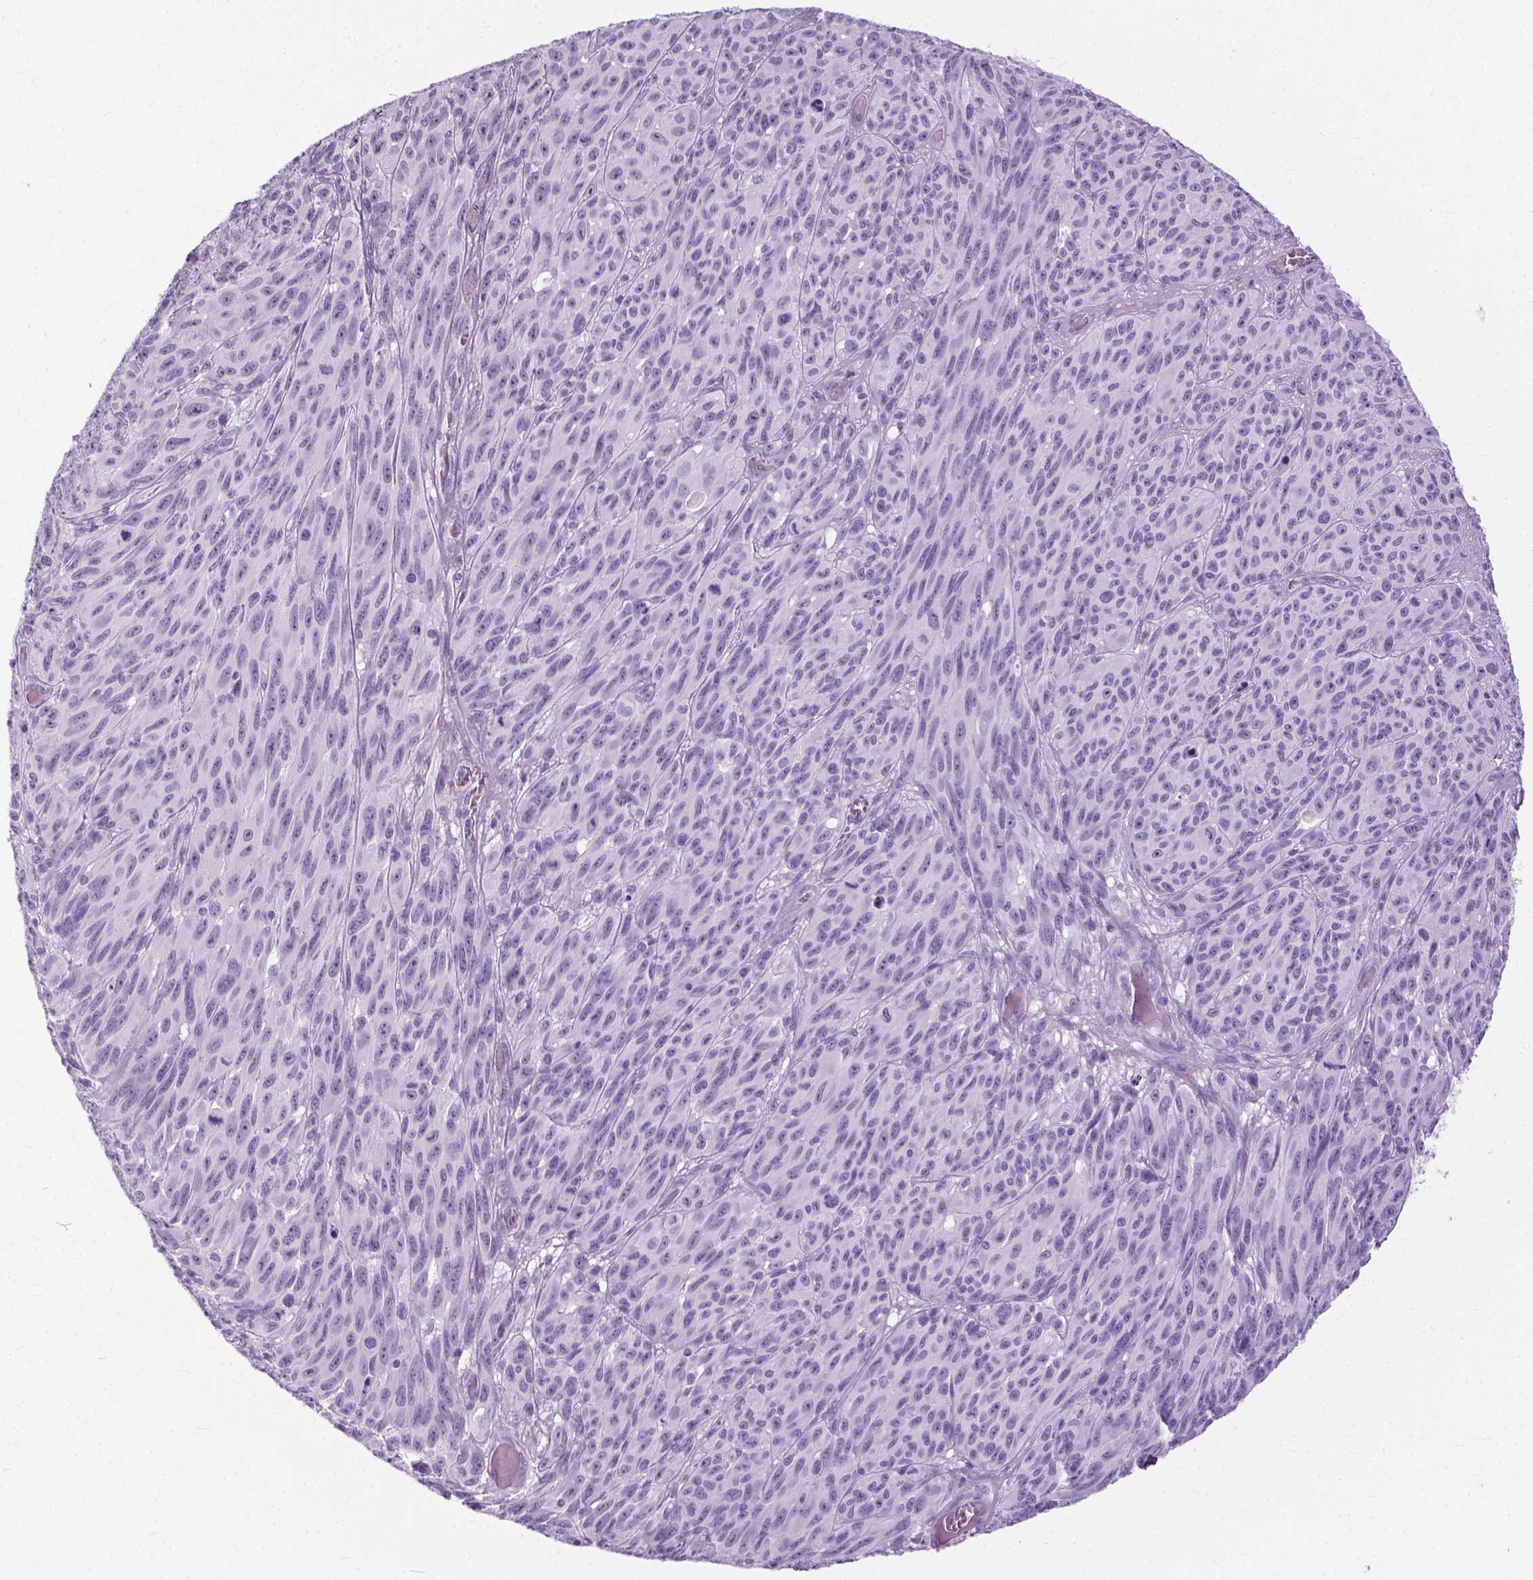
{"staining": {"intensity": "negative", "quantity": "none", "location": "none"}, "tissue": "melanoma", "cell_type": "Tumor cells", "image_type": "cancer", "snomed": [{"axis": "morphology", "description": "Malignant melanoma, NOS"}, {"axis": "topography", "description": "Vulva, labia, clitoris and Bartholin´s gland, NO"}], "caption": "DAB immunohistochemical staining of human melanoma shows no significant staining in tumor cells.", "gene": "HTR2B", "patient": {"sex": "female", "age": 75}}